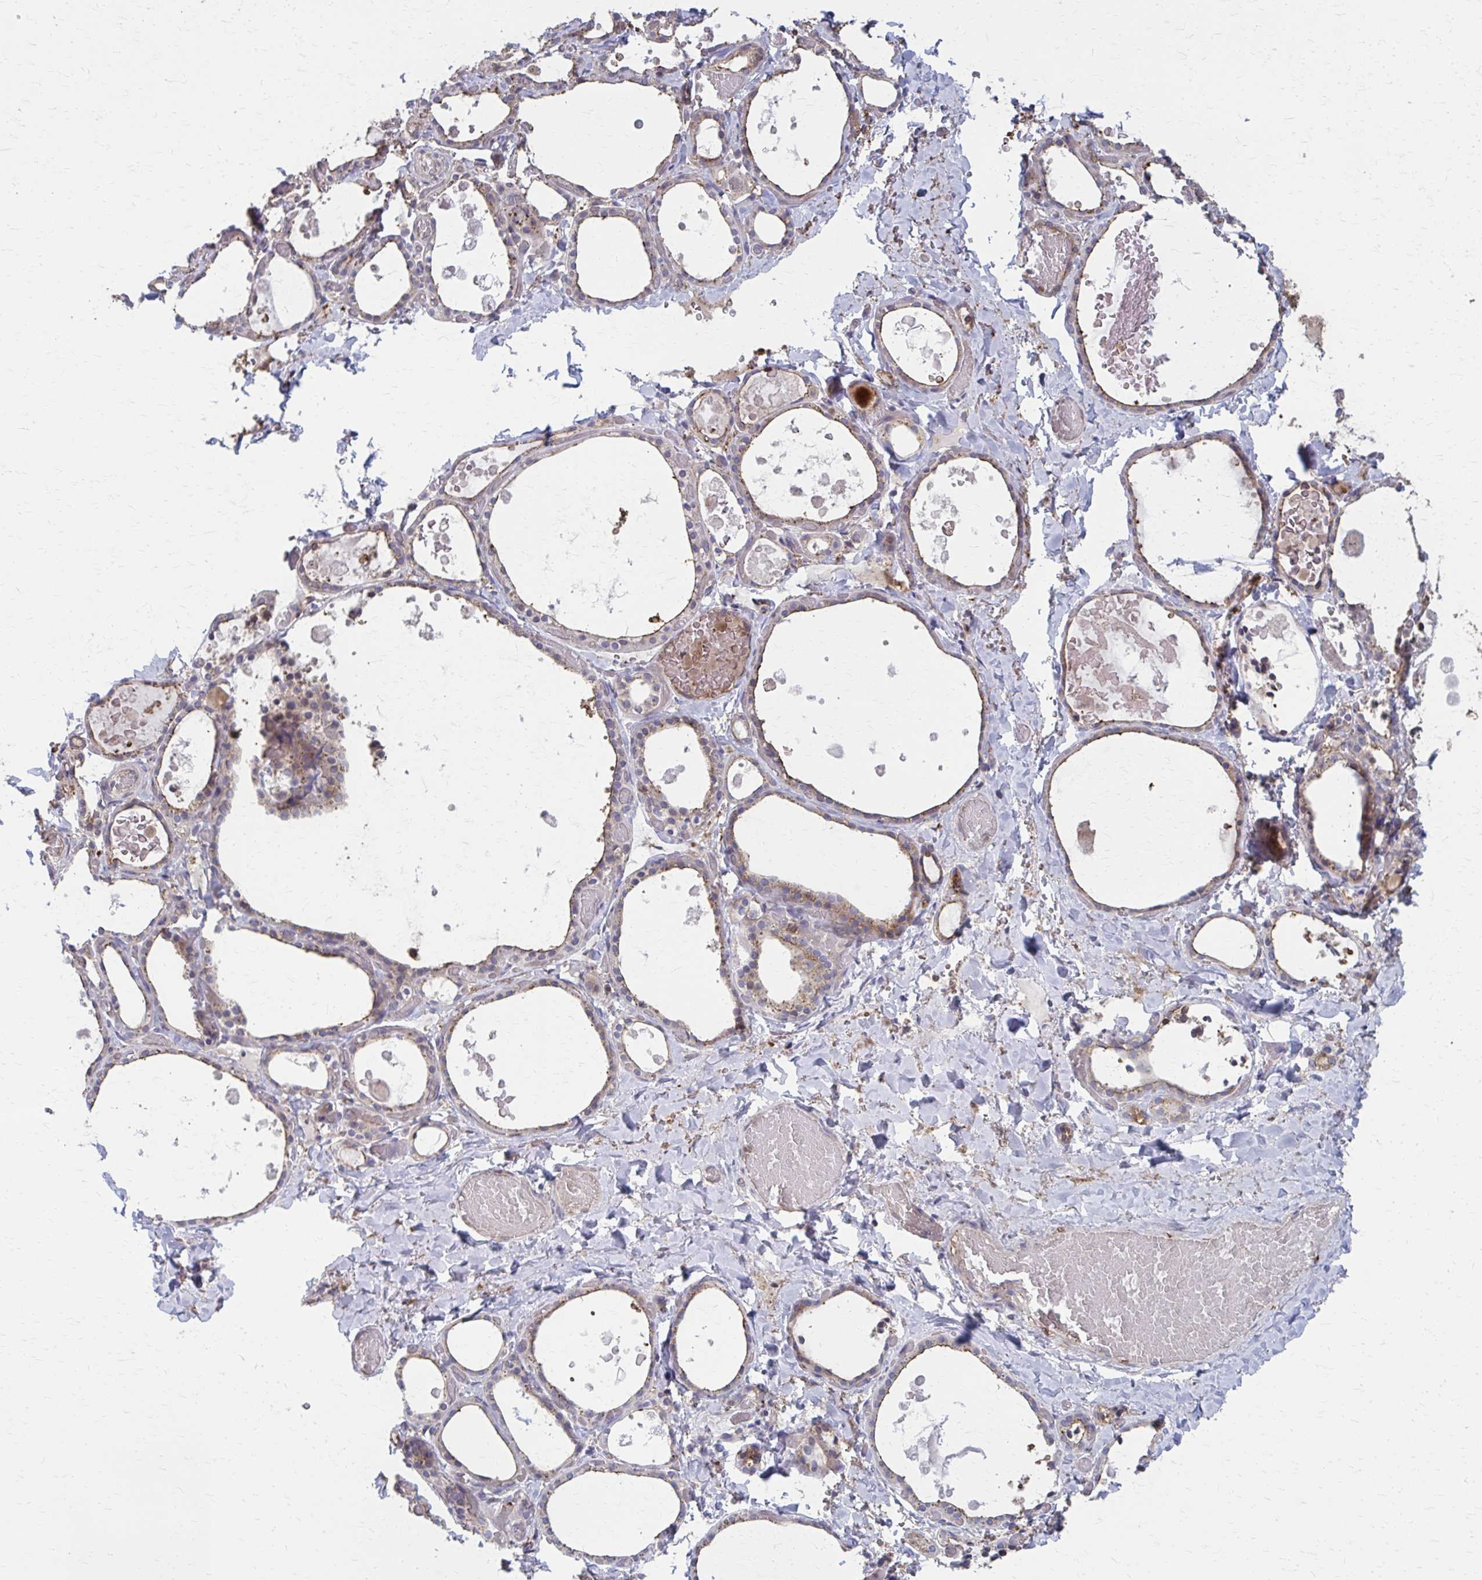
{"staining": {"intensity": "weak", "quantity": "25%-75%", "location": "cytoplasmic/membranous"}, "tissue": "thyroid gland", "cell_type": "Glandular cells", "image_type": "normal", "snomed": [{"axis": "morphology", "description": "Normal tissue, NOS"}, {"axis": "topography", "description": "Thyroid gland"}], "caption": "Immunohistochemical staining of benign human thyroid gland demonstrates low levels of weak cytoplasmic/membranous expression in approximately 25%-75% of glandular cells.", "gene": "MMP14", "patient": {"sex": "female", "age": 56}}